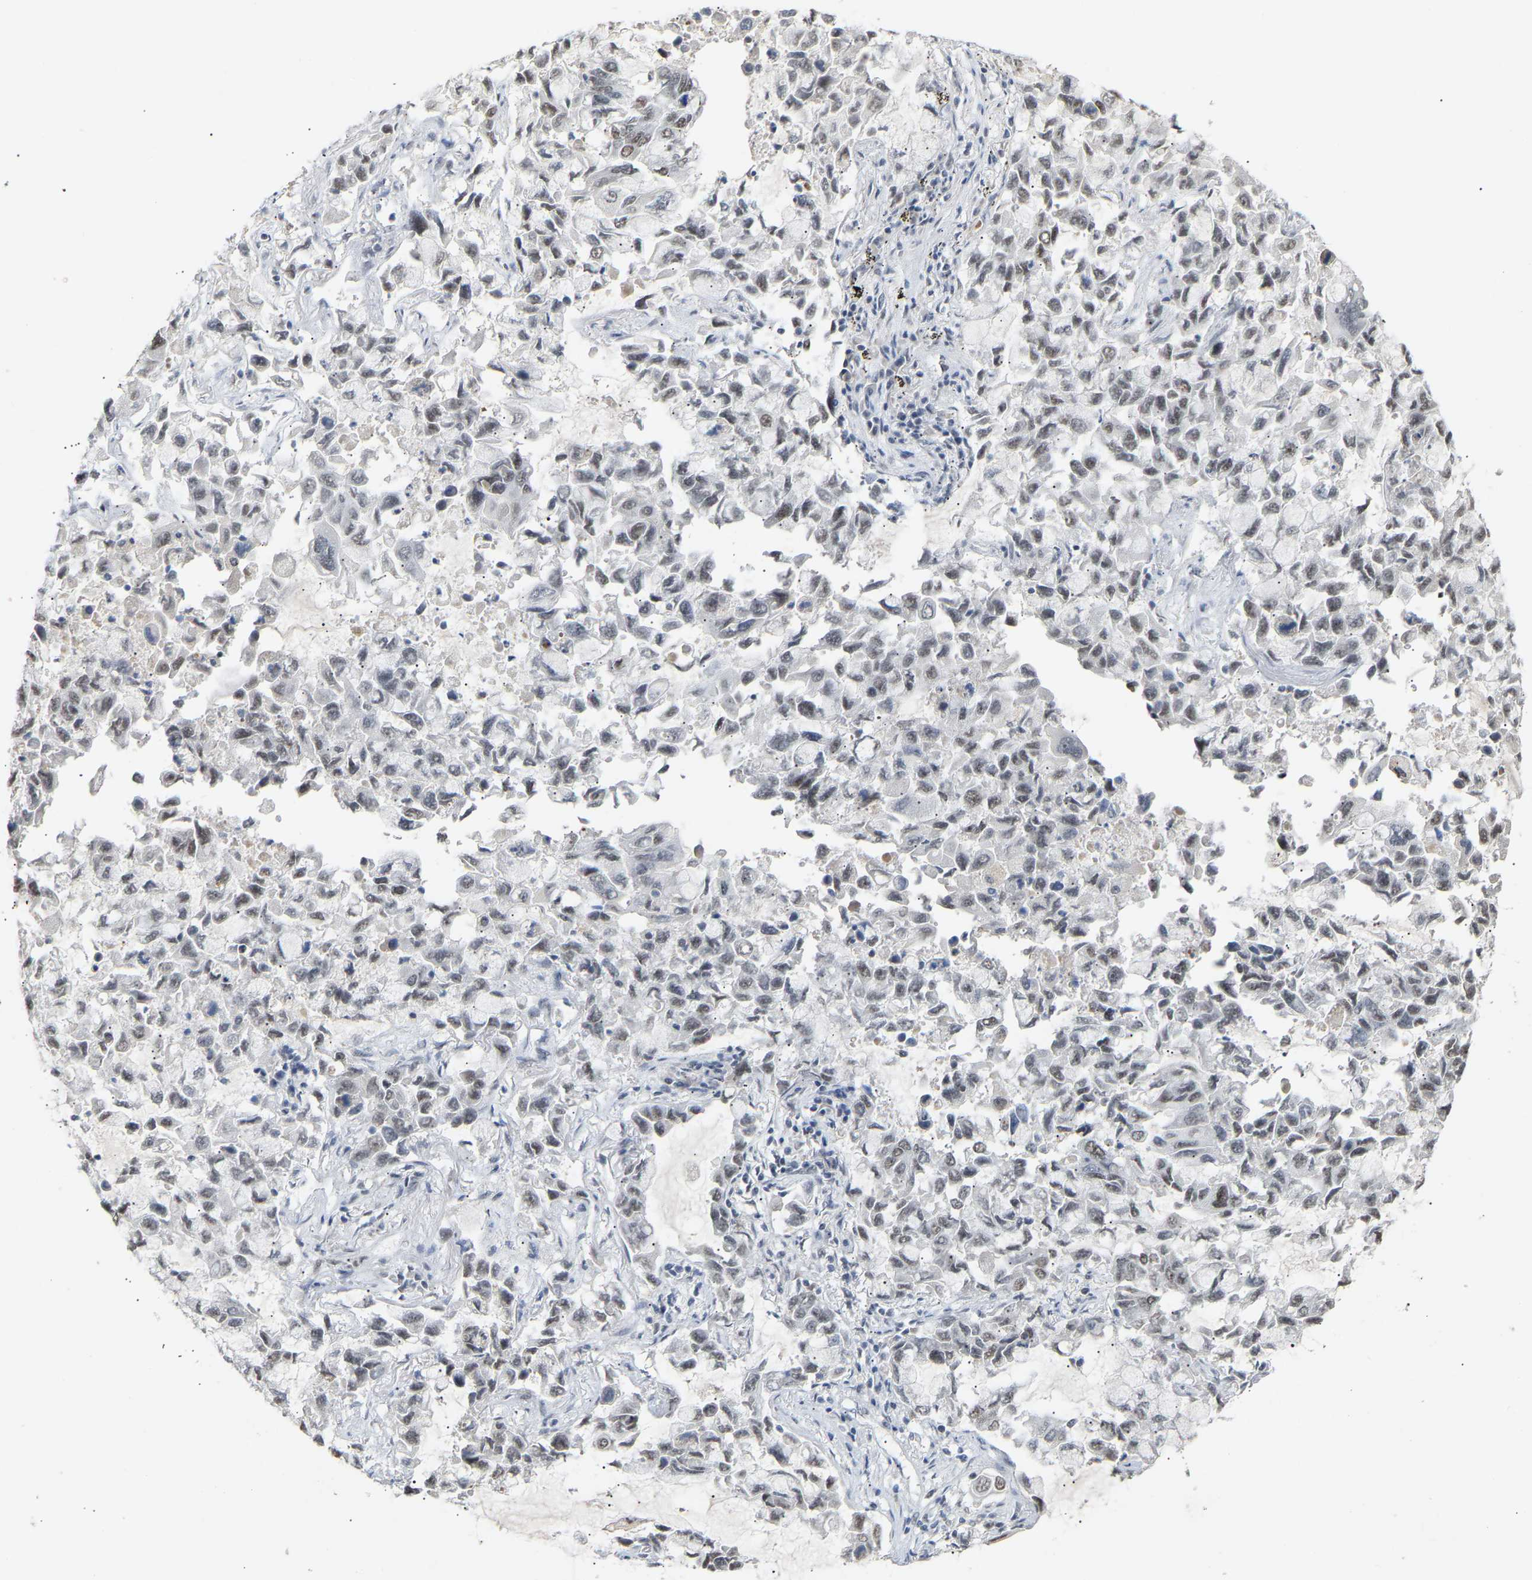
{"staining": {"intensity": "weak", "quantity": ">75%", "location": "nuclear"}, "tissue": "lung cancer", "cell_type": "Tumor cells", "image_type": "cancer", "snomed": [{"axis": "morphology", "description": "Adenocarcinoma, NOS"}, {"axis": "topography", "description": "Lung"}], "caption": "Protein expression by immunohistochemistry exhibits weak nuclear positivity in approximately >75% of tumor cells in lung cancer (adenocarcinoma).", "gene": "NELFB", "patient": {"sex": "male", "age": 64}}